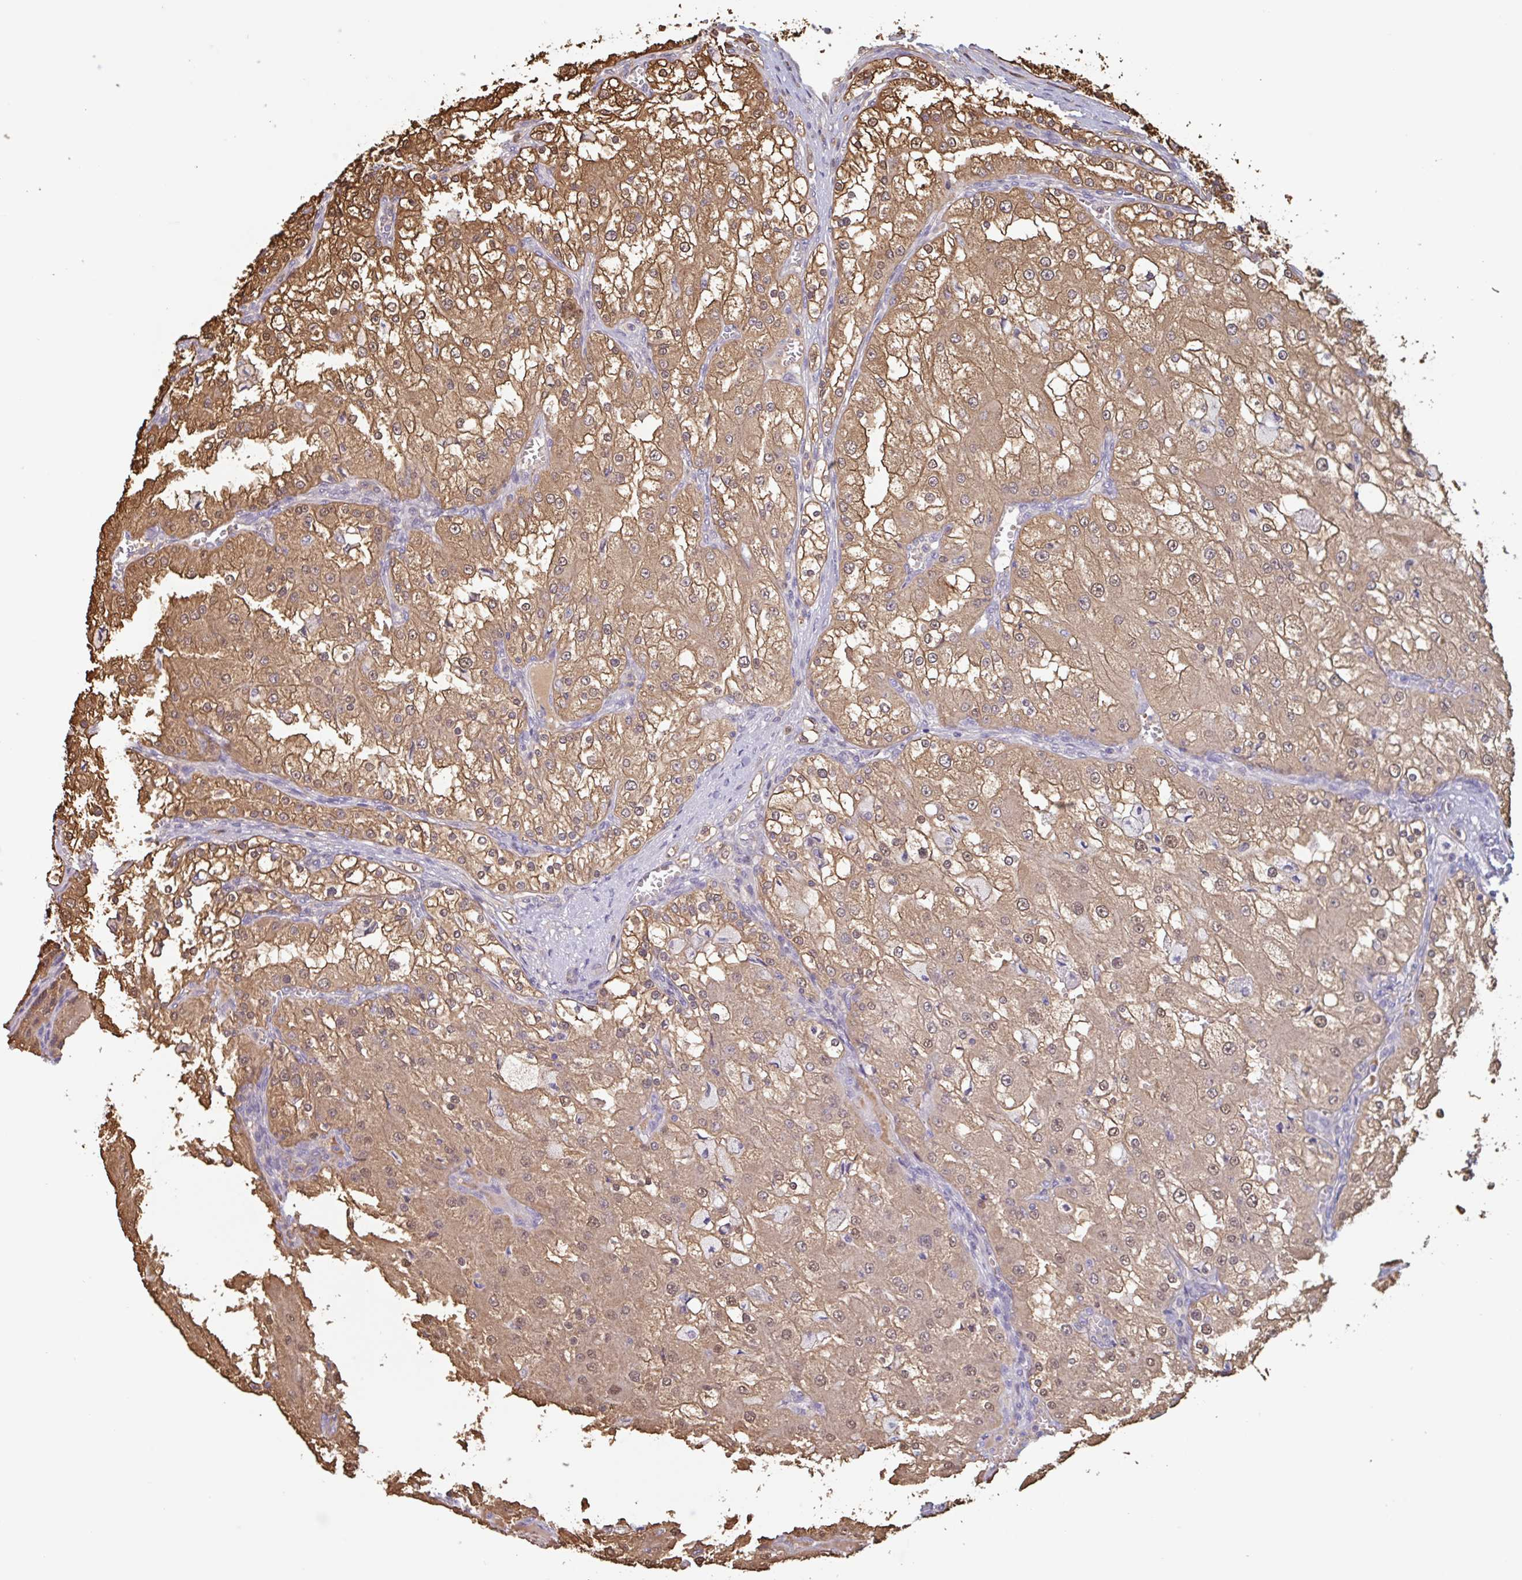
{"staining": {"intensity": "moderate", "quantity": ">75%", "location": "cytoplasmic/membranous"}, "tissue": "renal cancer", "cell_type": "Tumor cells", "image_type": "cancer", "snomed": [{"axis": "morphology", "description": "Adenocarcinoma, NOS"}, {"axis": "topography", "description": "Kidney"}], "caption": "The photomicrograph exhibits immunohistochemical staining of adenocarcinoma (renal). There is moderate cytoplasmic/membranous expression is identified in about >75% of tumor cells. (DAB IHC with brightfield microscopy, high magnification).", "gene": "OTOP2", "patient": {"sex": "female", "age": 74}}